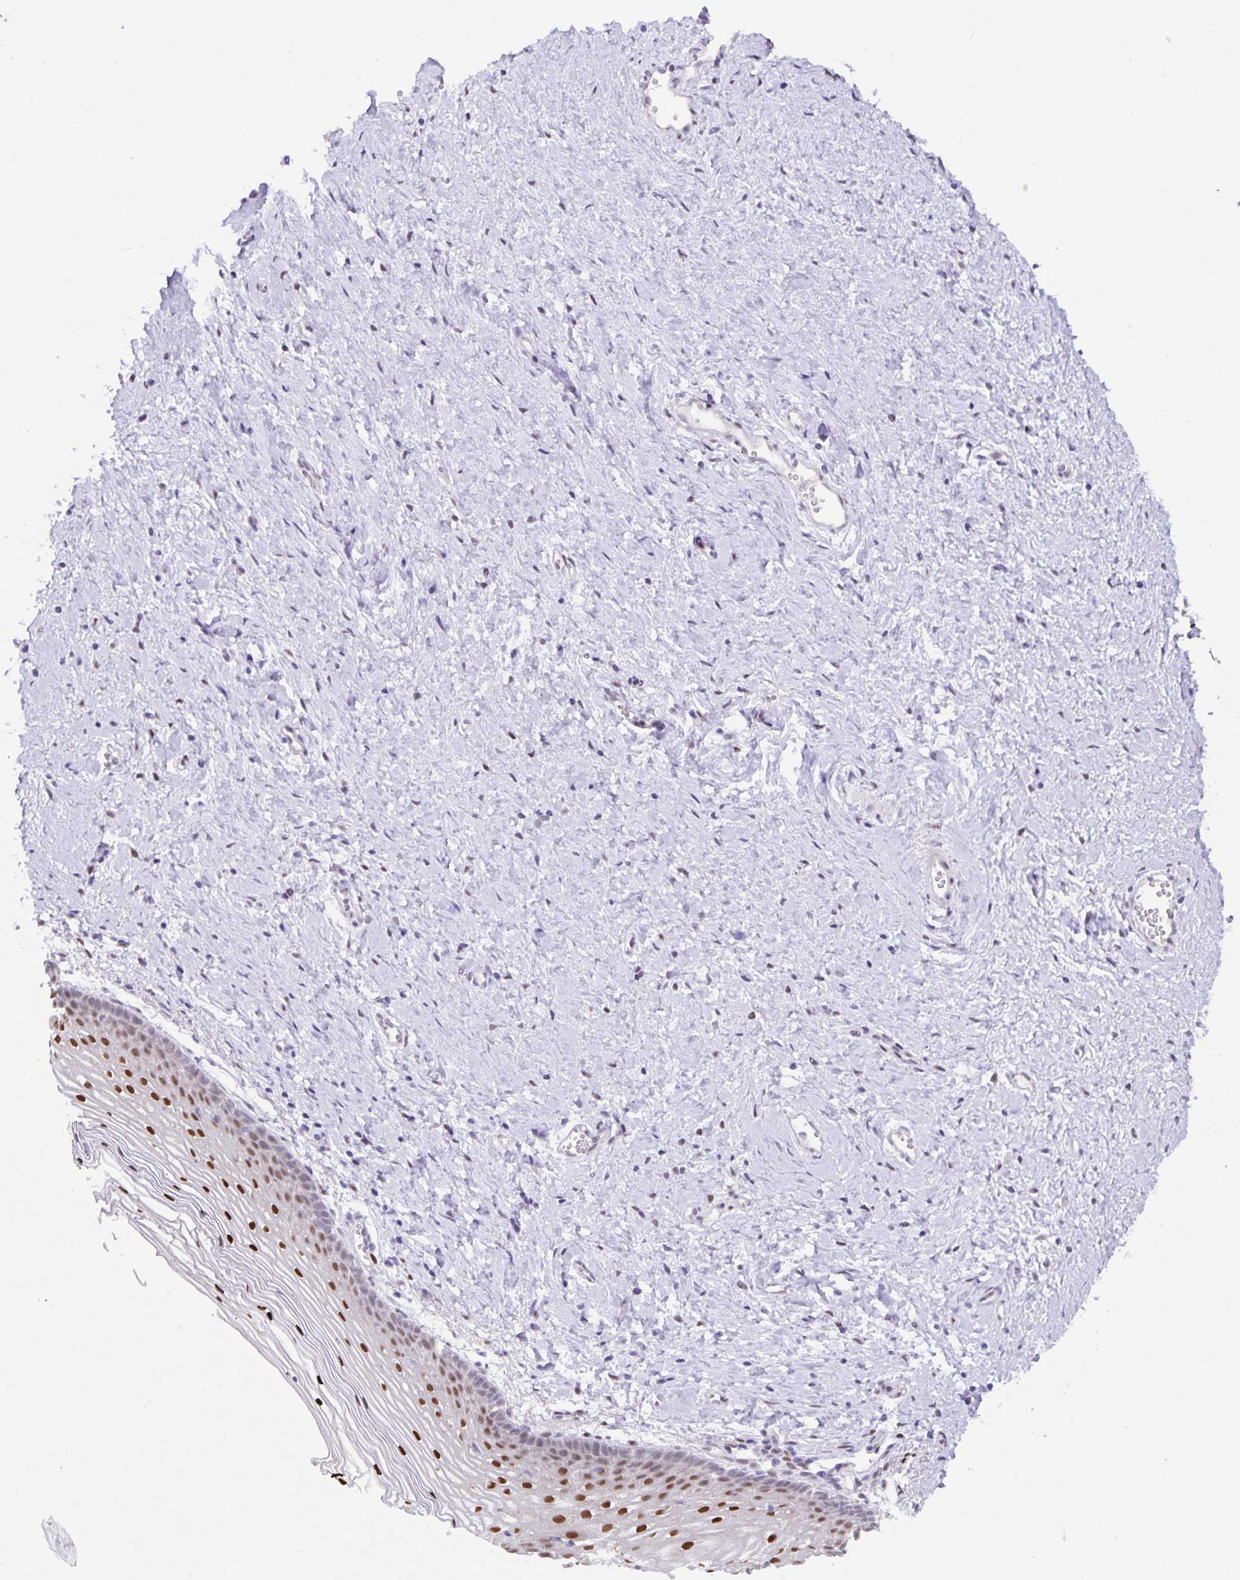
{"staining": {"intensity": "moderate", "quantity": ">75%", "location": "nuclear"}, "tissue": "vagina", "cell_type": "Squamous epithelial cells", "image_type": "normal", "snomed": [{"axis": "morphology", "description": "Normal tissue, NOS"}, {"axis": "topography", "description": "Vagina"}], "caption": "Squamous epithelial cells exhibit medium levels of moderate nuclear expression in approximately >75% of cells in benign human vagina.", "gene": "FOSL2", "patient": {"sex": "female", "age": 56}}